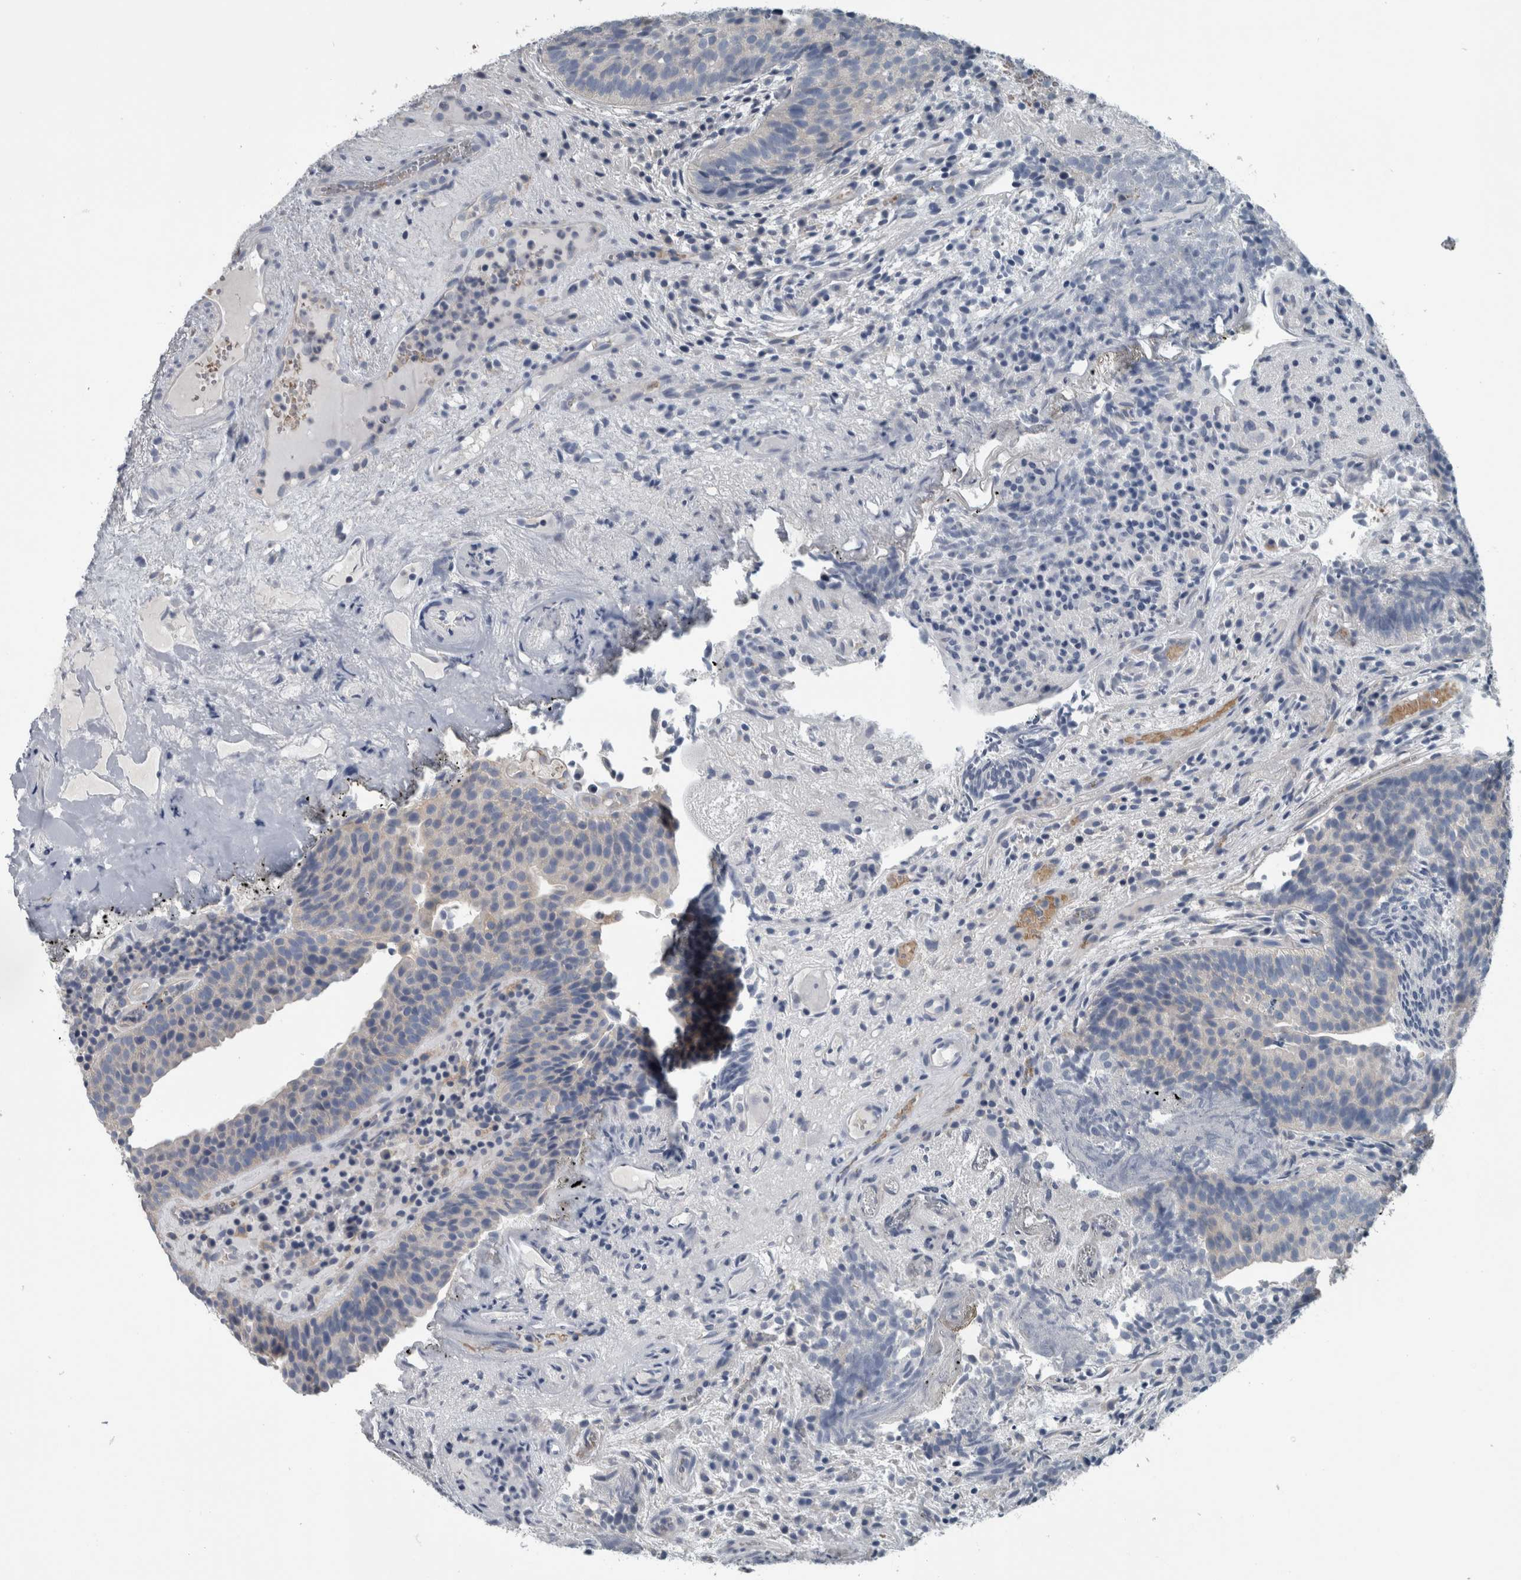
{"staining": {"intensity": "negative", "quantity": "none", "location": "none"}, "tissue": "urothelial cancer", "cell_type": "Tumor cells", "image_type": "cancer", "snomed": [{"axis": "morphology", "description": "Urothelial carcinoma, Low grade"}, {"axis": "topography", "description": "Urinary bladder"}], "caption": "An image of urothelial cancer stained for a protein reveals no brown staining in tumor cells.", "gene": "SH3GL2", "patient": {"sex": "male", "age": 86}}